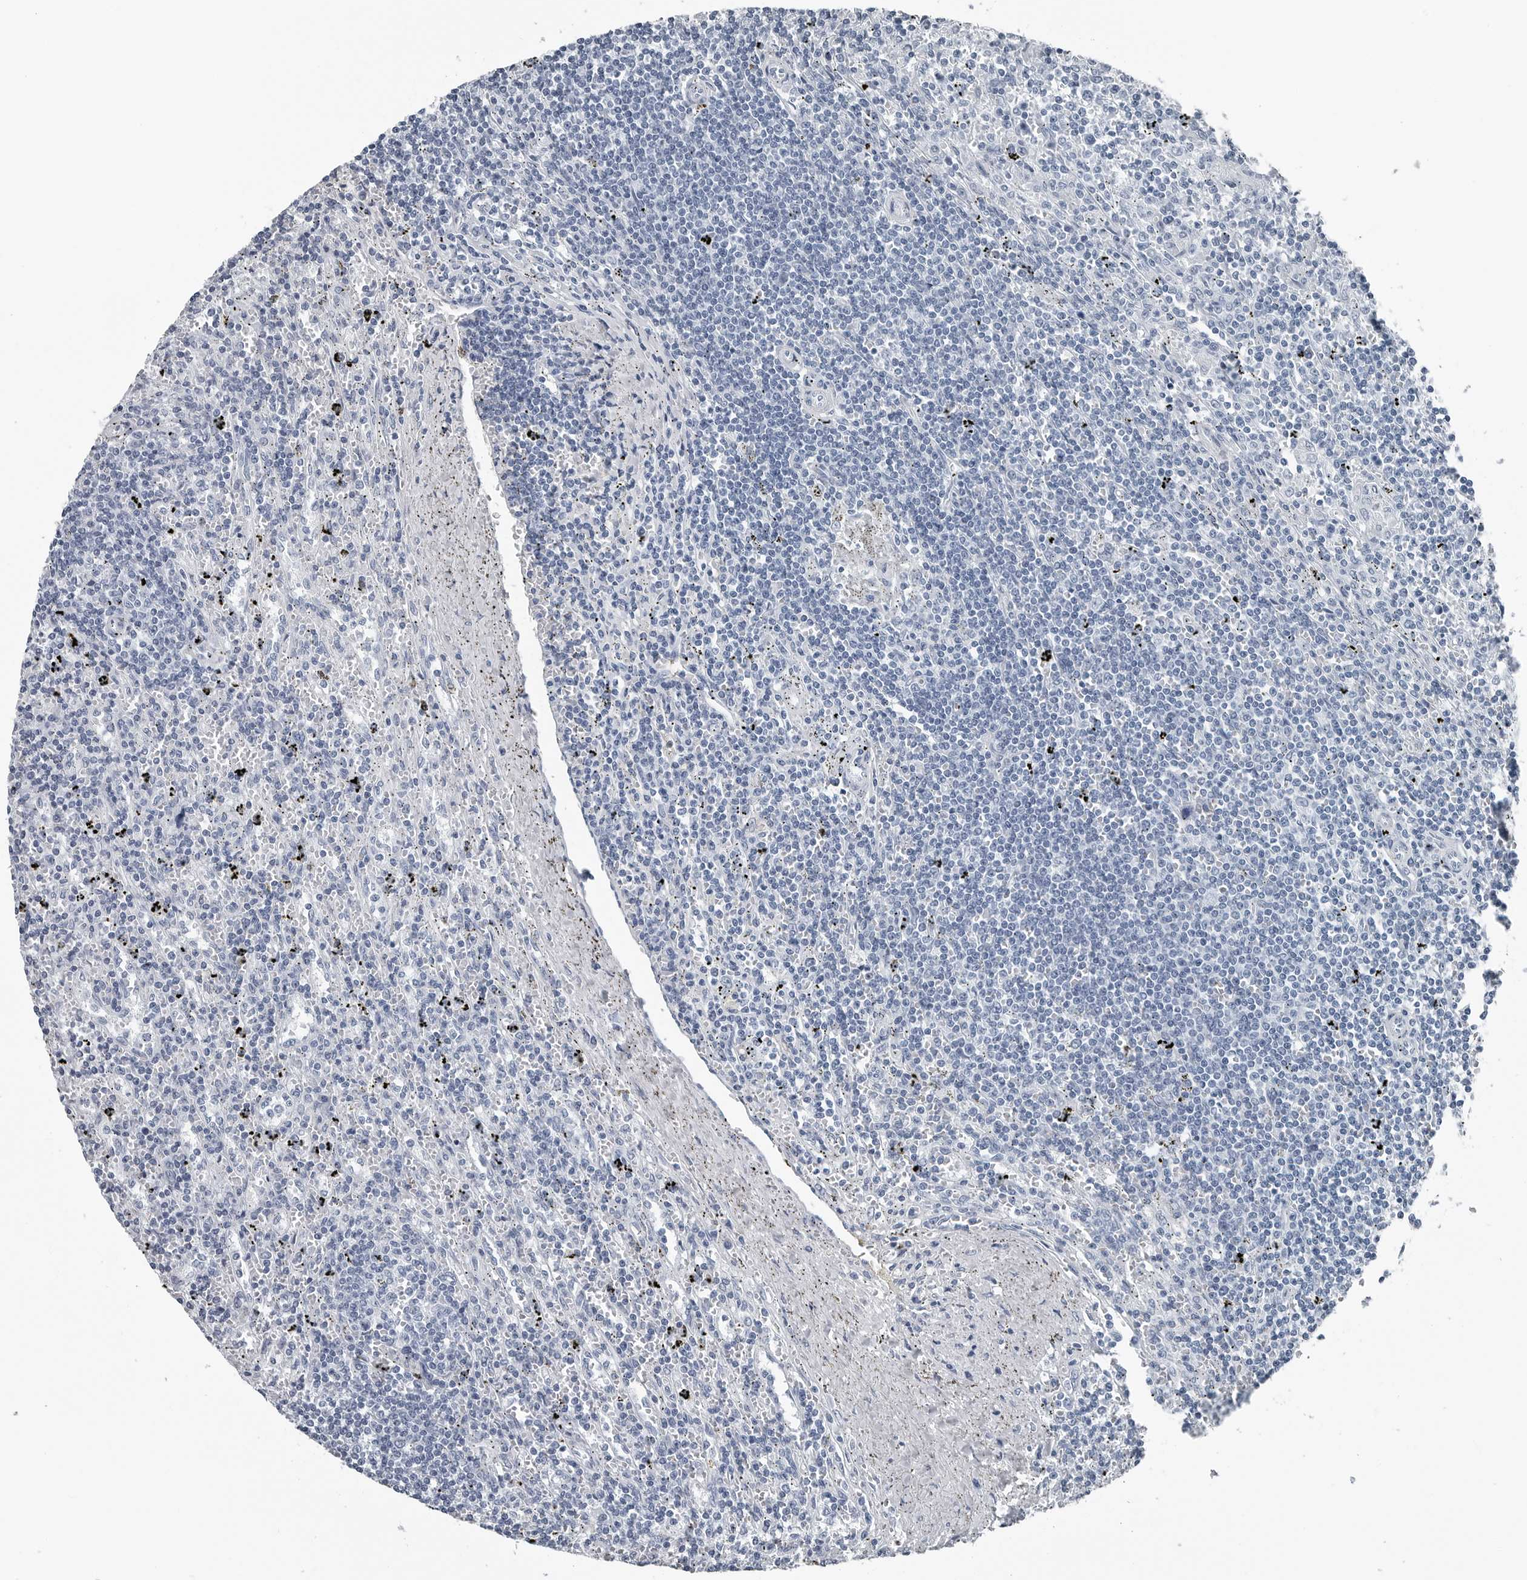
{"staining": {"intensity": "negative", "quantity": "none", "location": "none"}, "tissue": "lymphoma", "cell_type": "Tumor cells", "image_type": "cancer", "snomed": [{"axis": "morphology", "description": "Malignant lymphoma, non-Hodgkin's type, Low grade"}, {"axis": "topography", "description": "Spleen"}], "caption": "Tumor cells are negative for brown protein staining in low-grade malignant lymphoma, non-Hodgkin's type.", "gene": "SPINK1", "patient": {"sex": "male", "age": 76}}